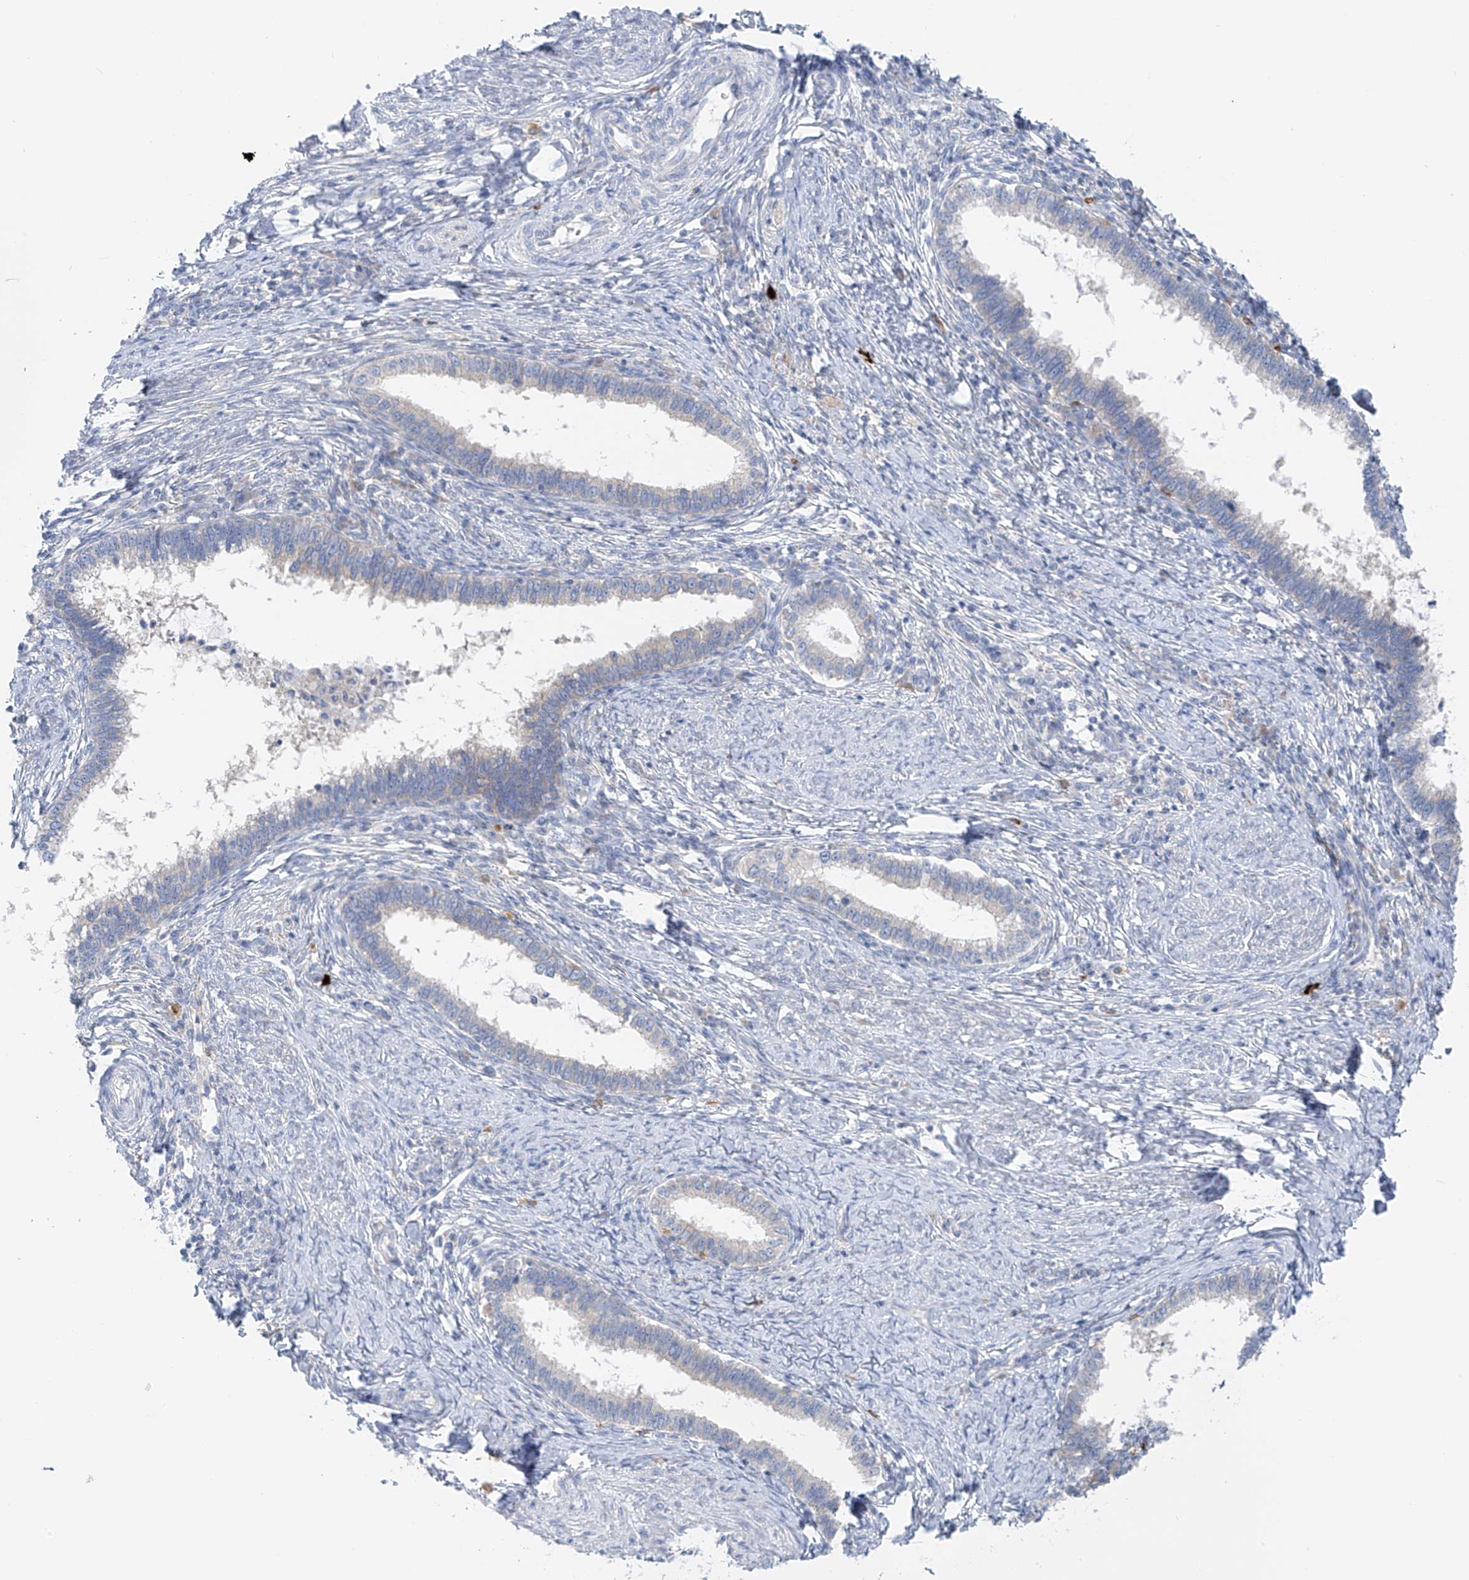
{"staining": {"intensity": "negative", "quantity": "none", "location": "none"}, "tissue": "cervical cancer", "cell_type": "Tumor cells", "image_type": "cancer", "snomed": [{"axis": "morphology", "description": "Adenocarcinoma, NOS"}, {"axis": "topography", "description": "Cervix"}], "caption": "High magnification brightfield microscopy of cervical cancer stained with DAB (3,3'-diaminobenzidine) (brown) and counterstained with hematoxylin (blue): tumor cells show no significant positivity. (DAB immunohistochemistry, high magnification).", "gene": "POMGNT2", "patient": {"sex": "female", "age": 36}}